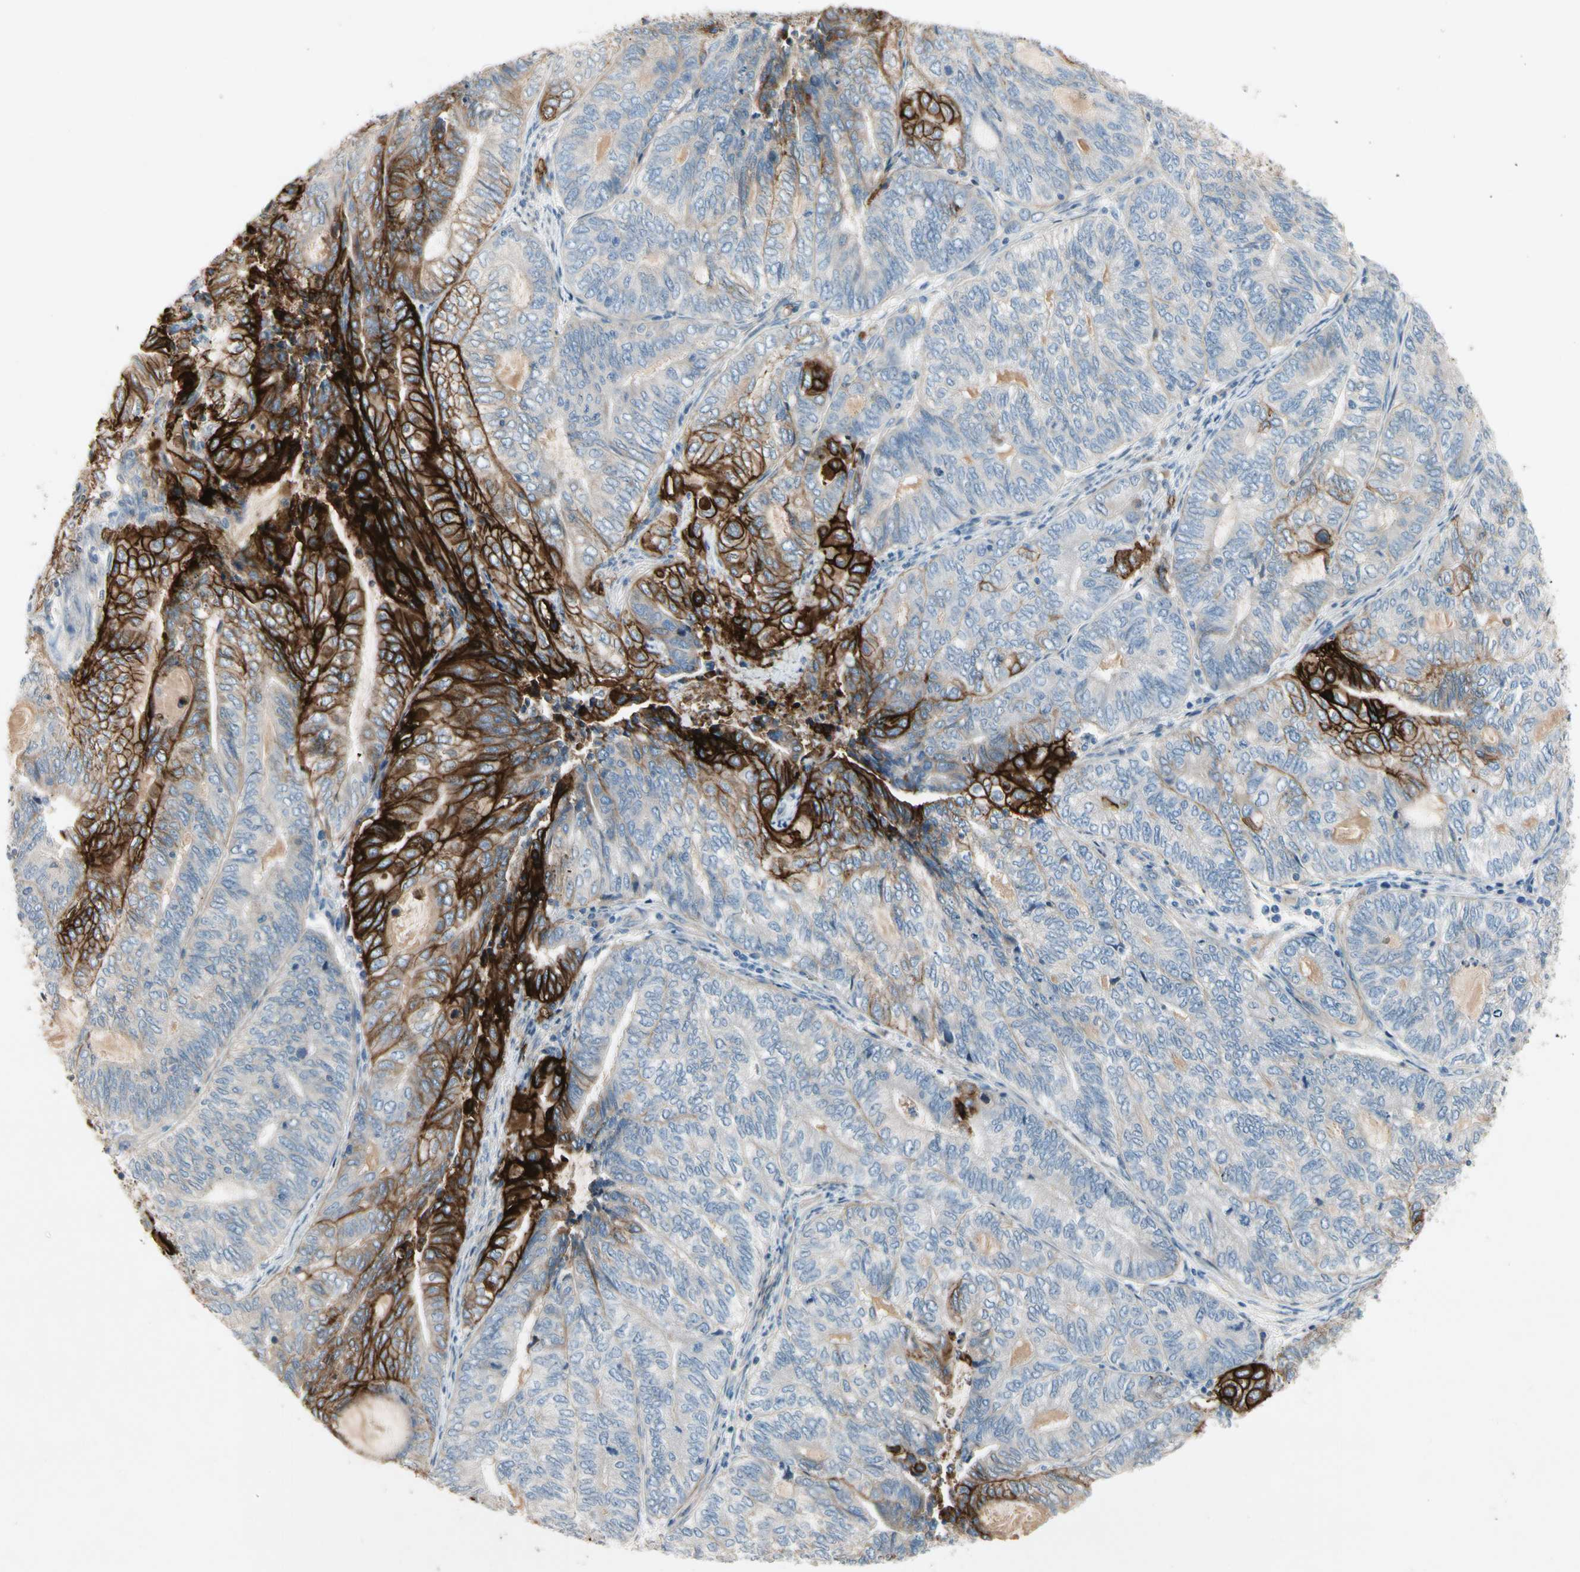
{"staining": {"intensity": "strong", "quantity": "25%-75%", "location": "cytoplasmic/membranous"}, "tissue": "endometrial cancer", "cell_type": "Tumor cells", "image_type": "cancer", "snomed": [{"axis": "morphology", "description": "Adenocarcinoma, NOS"}, {"axis": "topography", "description": "Uterus"}, {"axis": "topography", "description": "Endometrium"}], "caption": "High-magnification brightfield microscopy of adenocarcinoma (endometrial) stained with DAB (3,3'-diaminobenzidine) (brown) and counterstained with hematoxylin (blue). tumor cells exhibit strong cytoplasmic/membranous positivity is present in about25%-75% of cells.", "gene": "ITGA3", "patient": {"sex": "female", "age": 70}}